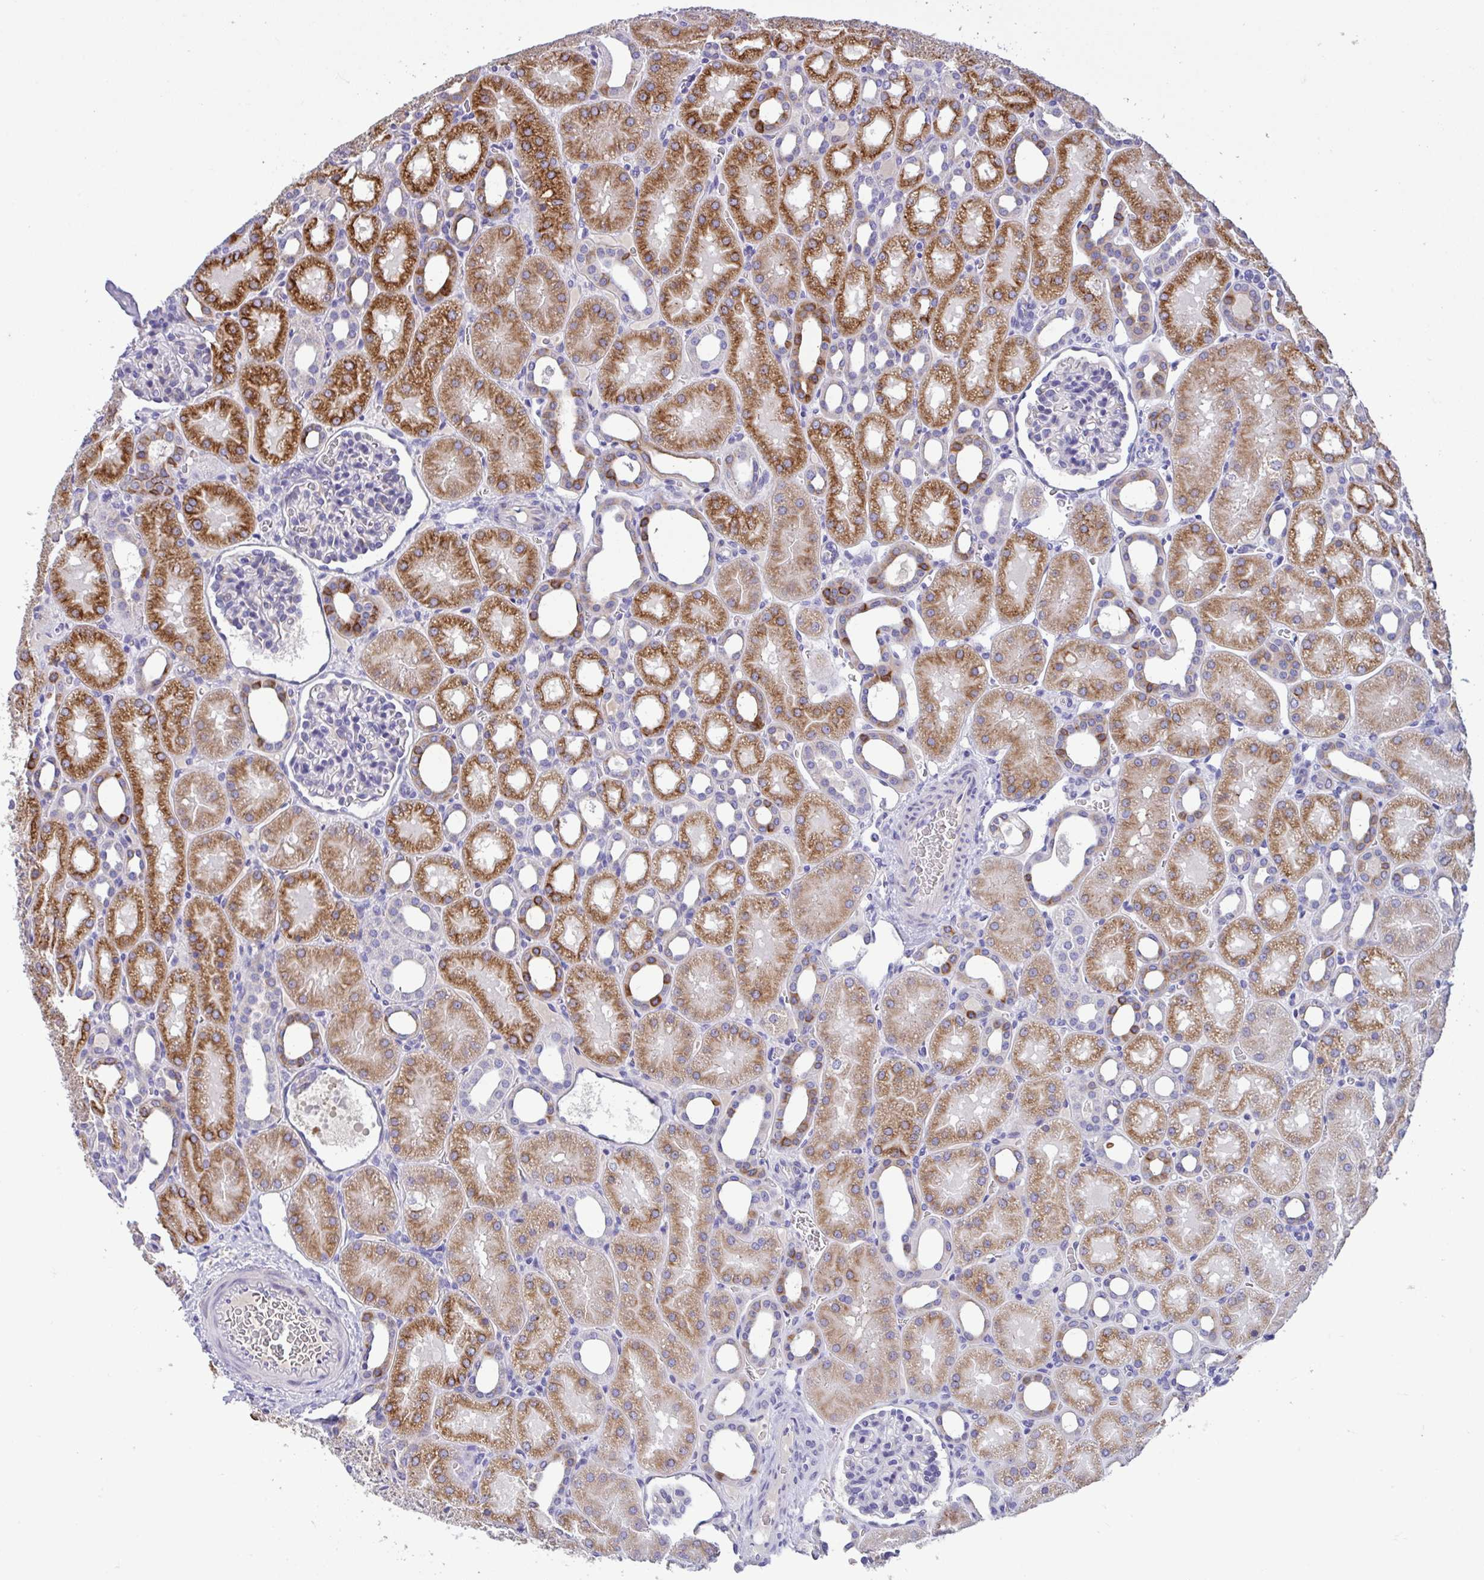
{"staining": {"intensity": "moderate", "quantity": "<25%", "location": "cytoplasmic/membranous"}, "tissue": "kidney", "cell_type": "Cells in glomeruli", "image_type": "normal", "snomed": [{"axis": "morphology", "description": "Normal tissue, NOS"}, {"axis": "topography", "description": "Kidney"}], "caption": "Kidney stained with DAB (3,3'-diaminobenzidine) IHC reveals low levels of moderate cytoplasmic/membranous expression in about <25% of cells in glomeruli.", "gene": "FBXL20", "patient": {"sex": "male", "age": 2}}